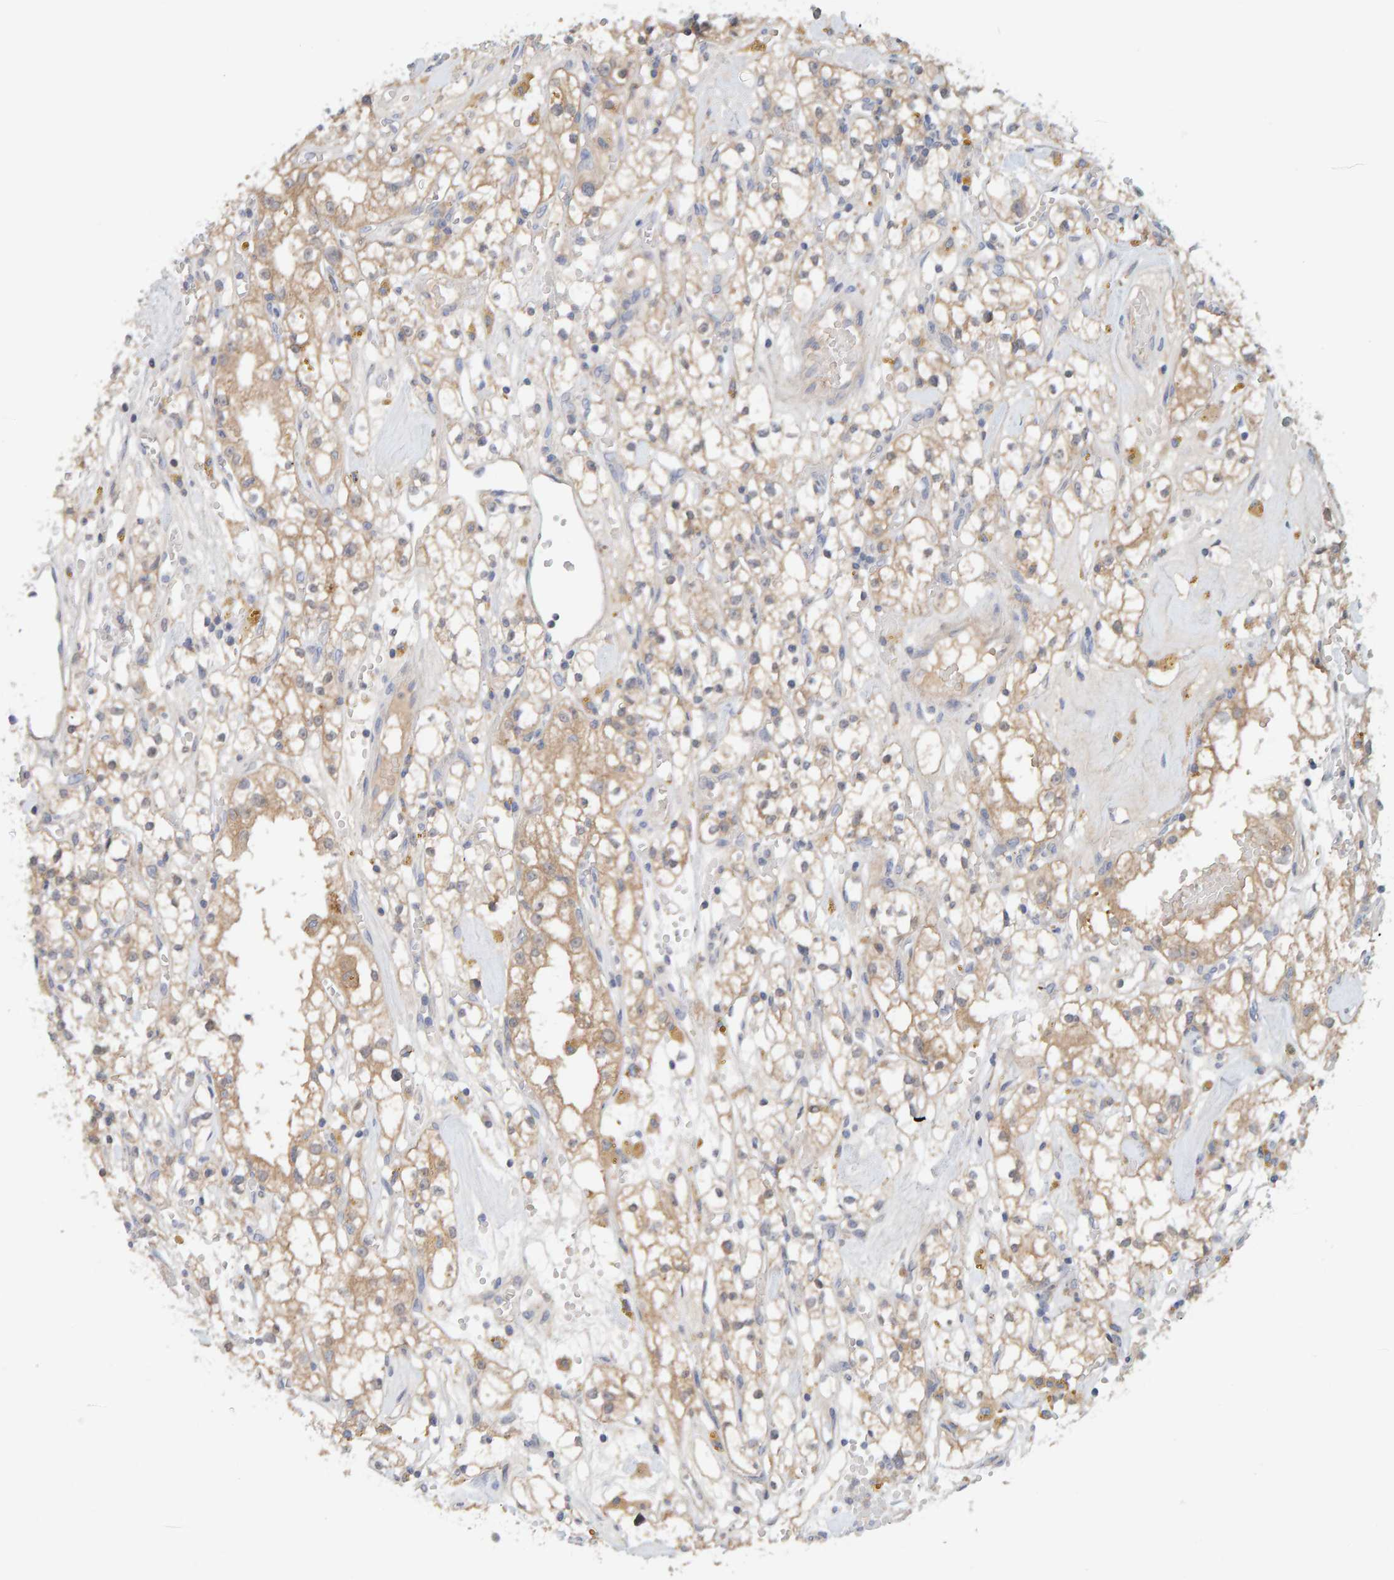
{"staining": {"intensity": "weak", "quantity": "25%-75%", "location": "cytoplasmic/membranous"}, "tissue": "renal cancer", "cell_type": "Tumor cells", "image_type": "cancer", "snomed": [{"axis": "morphology", "description": "Adenocarcinoma, NOS"}, {"axis": "topography", "description": "Kidney"}], "caption": "This is a histology image of immunohistochemistry staining of adenocarcinoma (renal), which shows weak expression in the cytoplasmic/membranous of tumor cells.", "gene": "TATDN1", "patient": {"sex": "male", "age": 56}}